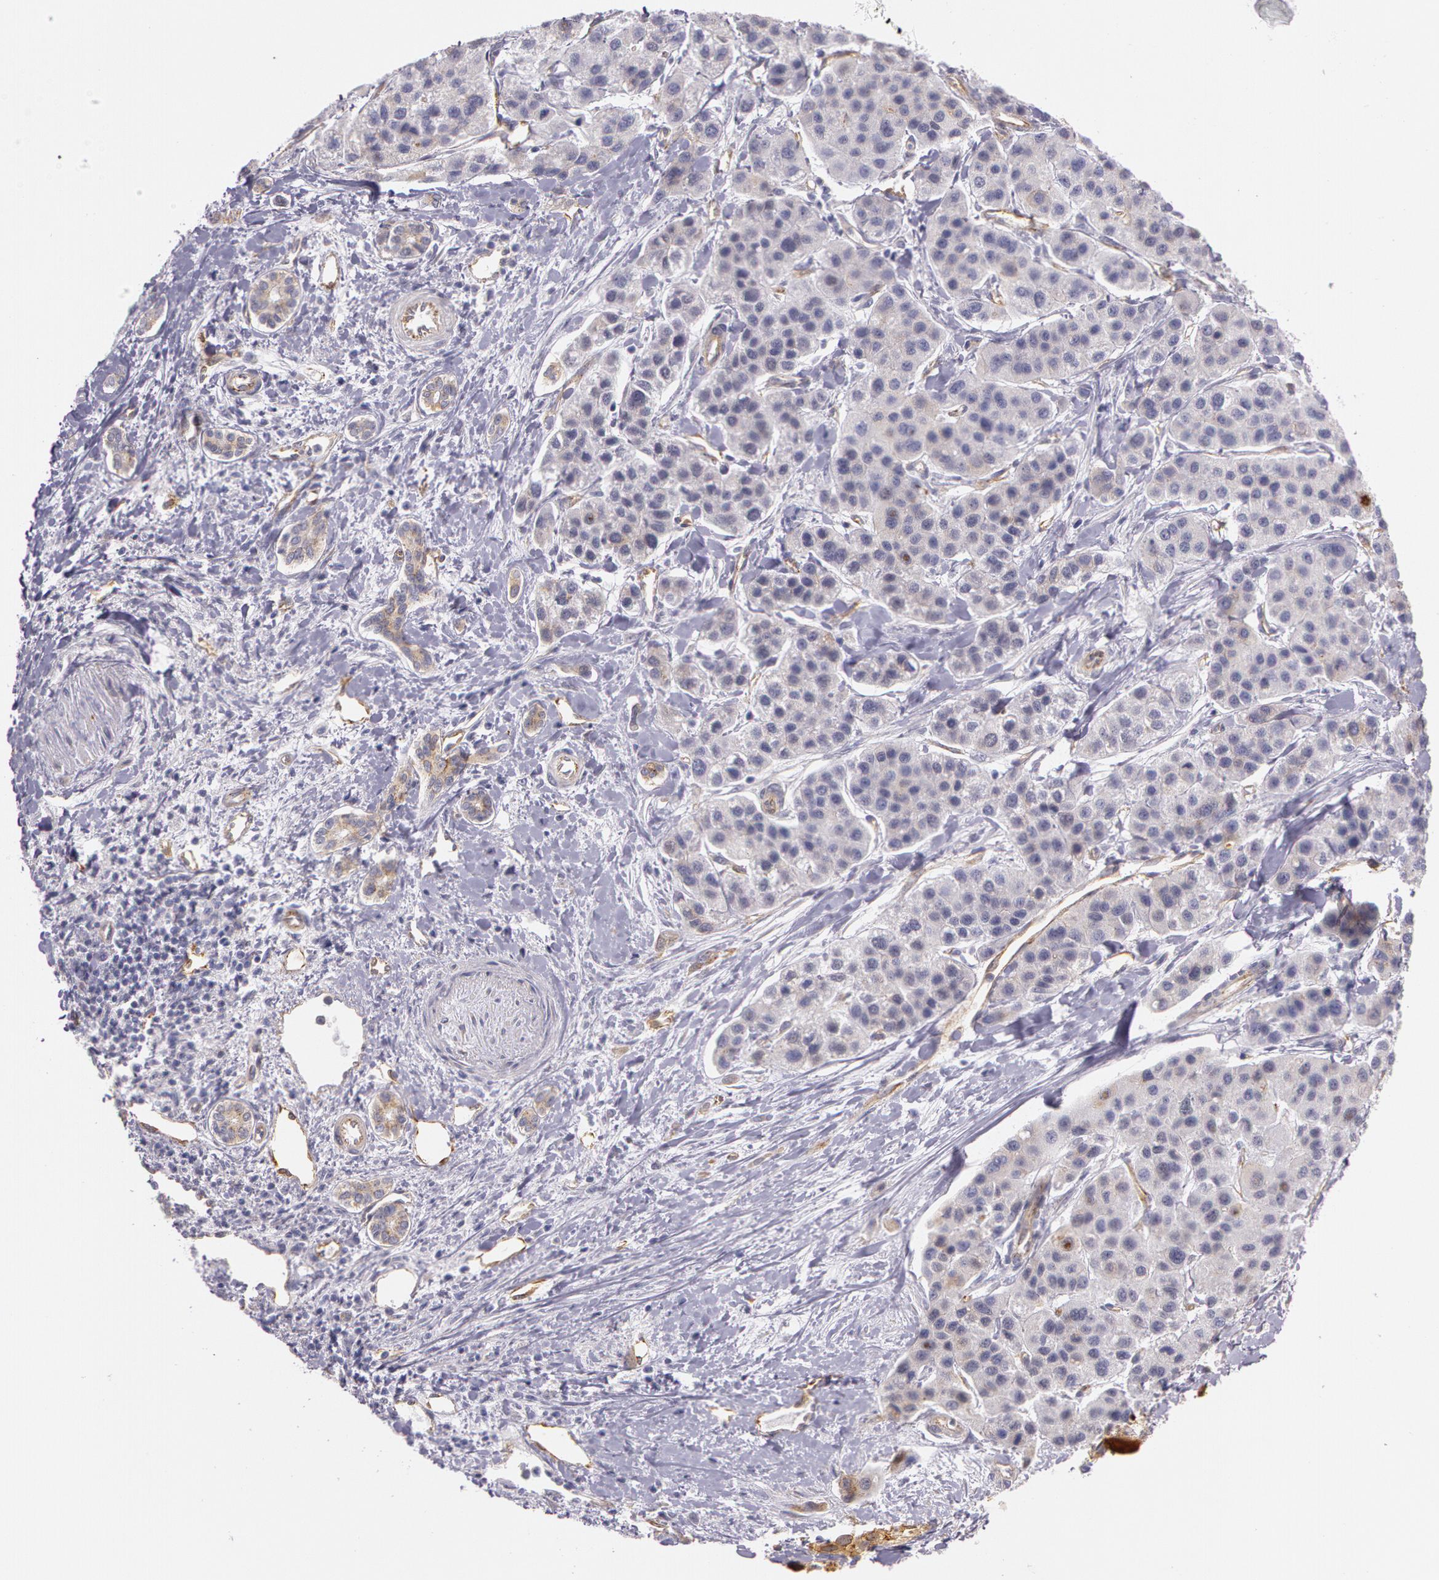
{"staining": {"intensity": "weak", "quantity": "<25%", "location": "cytoplasmic/membranous"}, "tissue": "liver cancer", "cell_type": "Tumor cells", "image_type": "cancer", "snomed": [{"axis": "morphology", "description": "Carcinoma, Hepatocellular, NOS"}, {"axis": "topography", "description": "Liver"}], "caption": "Human hepatocellular carcinoma (liver) stained for a protein using immunohistochemistry (IHC) displays no expression in tumor cells.", "gene": "APP", "patient": {"sex": "female", "age": 85}}